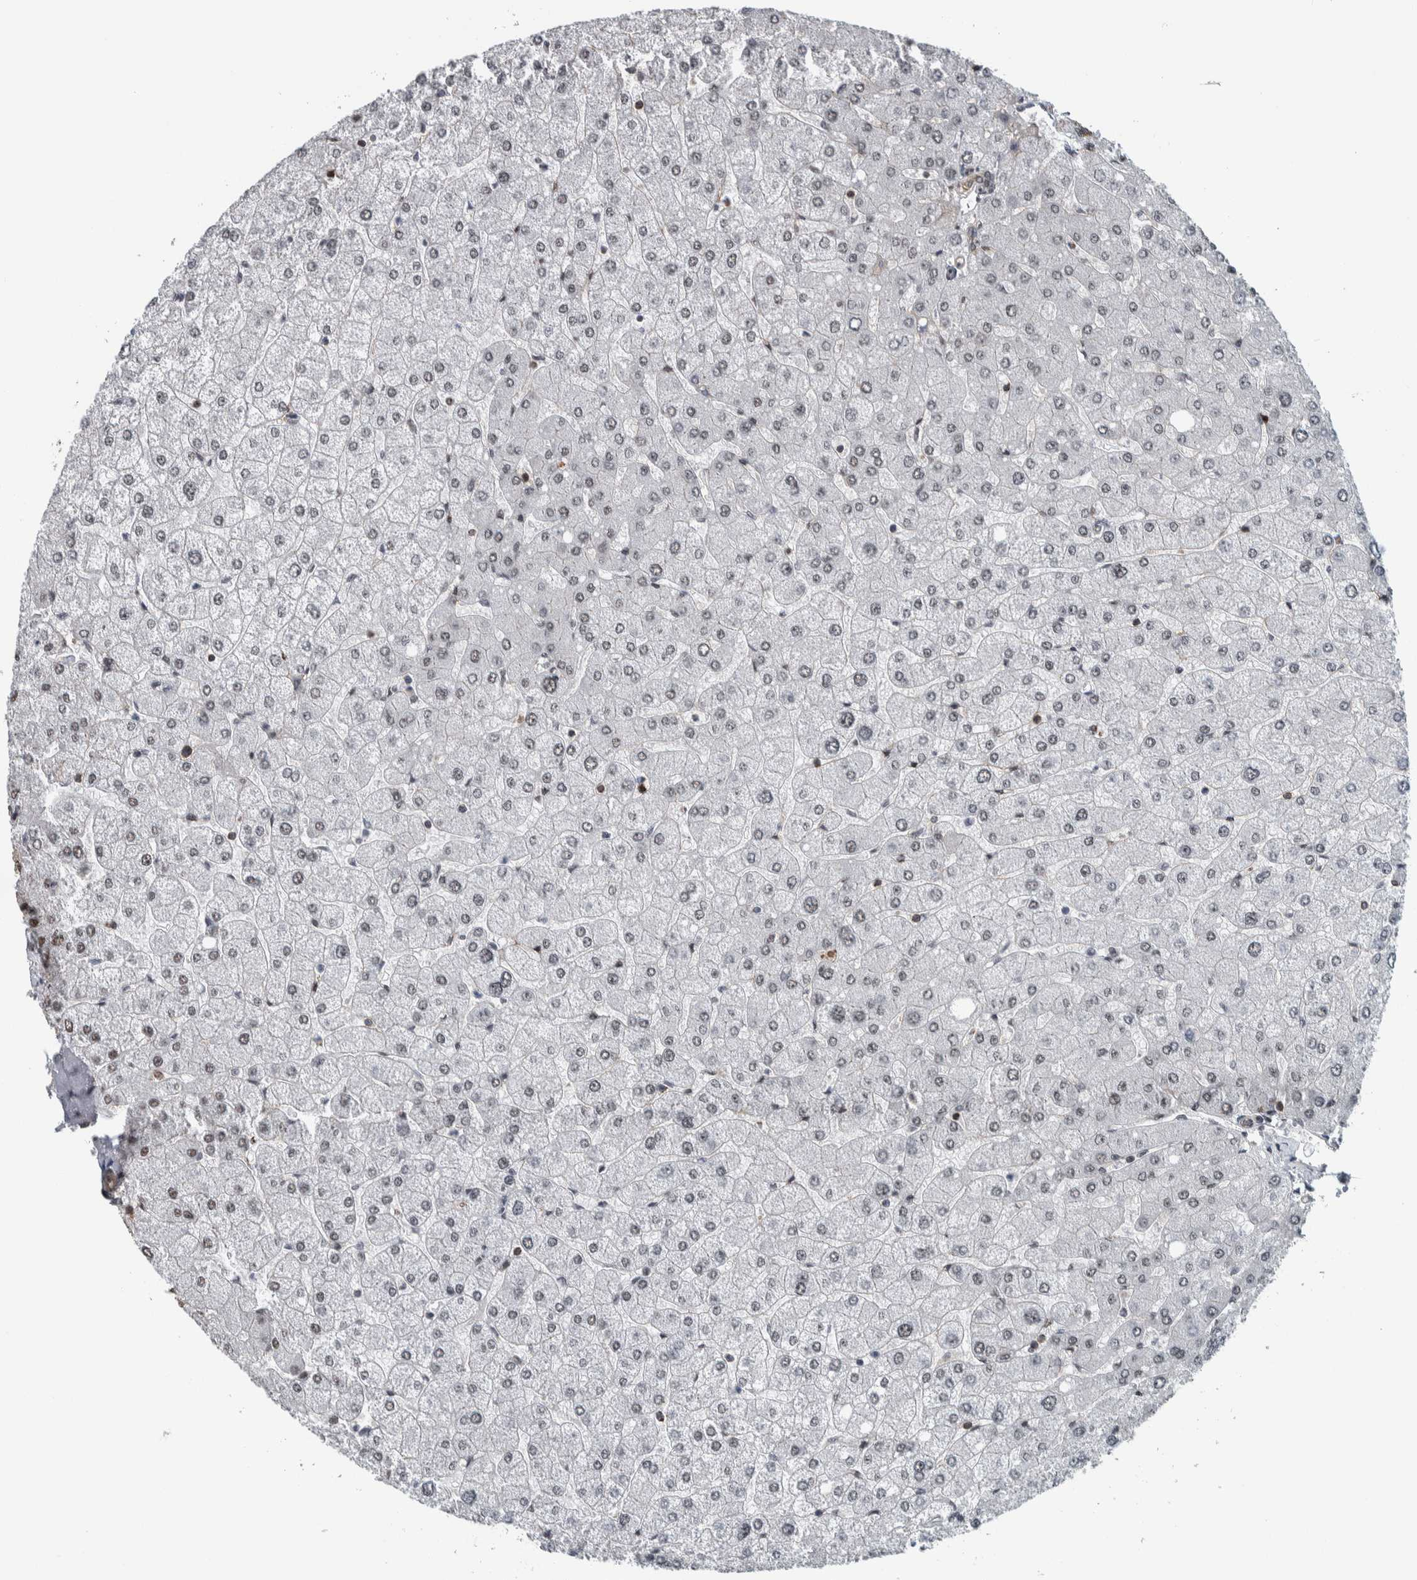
{"staining": {"intensity": "moderate", "quantity": "25%-75%", "location": "cytoplasmic/membranous"}, "tissue": "liver", "cell_type": "Cholangiocytes", "image_type": "normal", "snomed": [{"axis": "morphology", "description": "Normal tissue, NOS"}, {"axis": "topography", "description": "Liver"}], "caption": "Immunohistochemistry (DAB) staining of normal human liver displays moderate cytoplasmic/membranous protein positivity in about 25%-75% of cholangiocytes.", "gene": "FAM135B", "patient": {"sex": "male", "age": 55}}